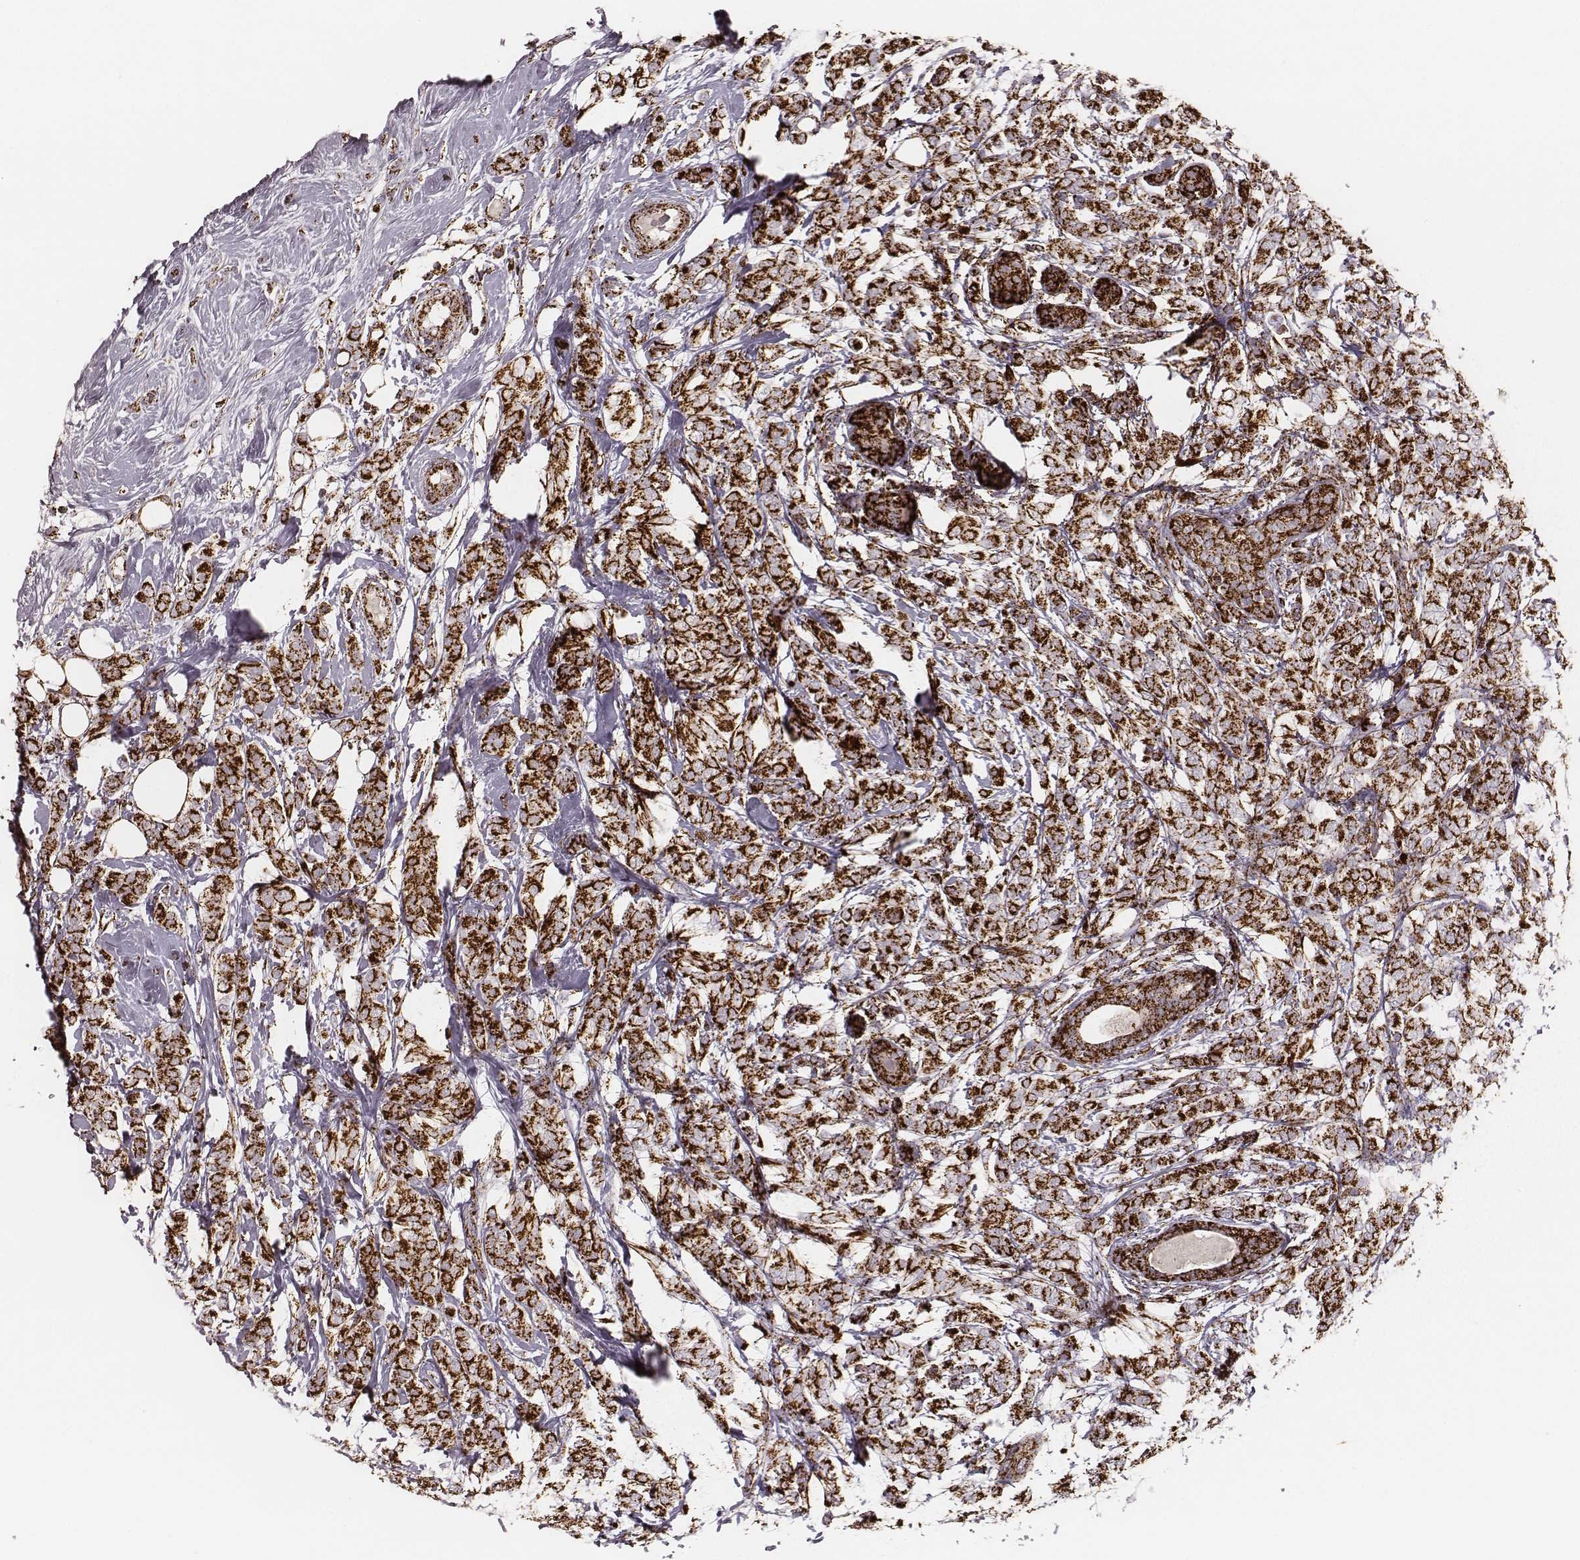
{"staining": {"intensity": "strong", "quantity": ">75%", "location": "cytoplasmic/membranous"}, "tissue": "breast cancer", "cell_type": "Tumor cells", "image_type": "cancer", "snomed": [{"axis": "morphology", "description": "Lobular carcinoma"}, {"axis": "topography", "description": "Breast"}], "caption": "DAB (3,3'-diaminobenzidine) immunohistochemical staining of breast cancer (lobular carcinoma) shows strong cytoplasmic/membranous protein positivity in about >75% of tumor cells. (Stains: DAB (3,3'-diaminobenzidine) in brown, nuclei in blue, Microscopy: brightfield microscopy at high magnification).", "gene": "TUFM", "patient": {"sex": "female", "age": 49}}